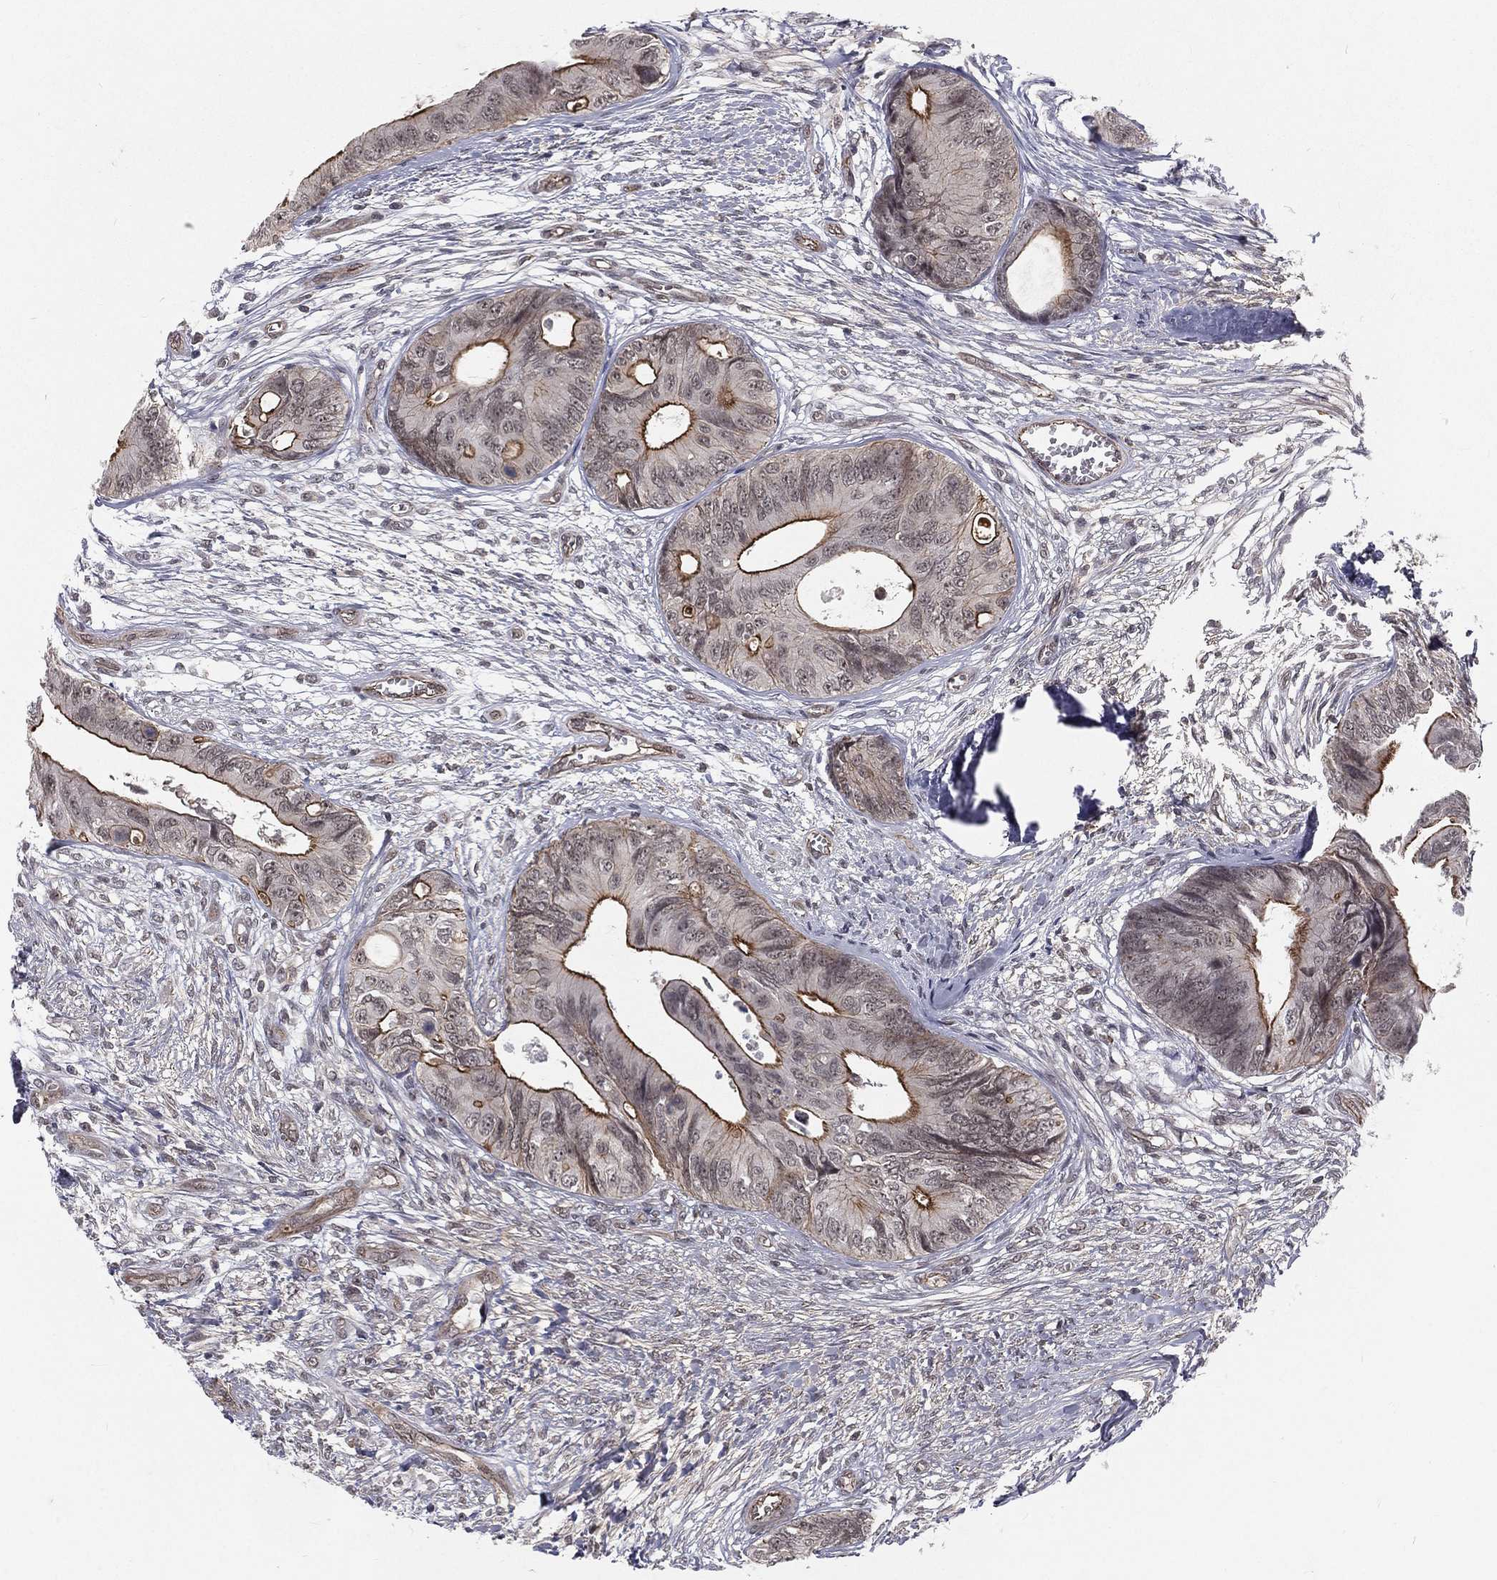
{"staining": {"intensity": "strong", "quantity": "<25%", "location": "cytoplasmic/membranous"}, "tissue": "colorectal cancer", "cell_type": "Tumor cells", "image_type": "cancer", "snomed": [{"axis": "morphology", "description": "Normal tissue, NOS"}, {"axis": "morphology", "description": "Adenocarcinoma, NOS"}, {"axis": "topography", "description": "Colon"}], "caption": "High-magnification brightfield microscopy of colorectal adenocarcinoma stained with DAB (3,3'-diaminobenzidine) (brown) and counterstained with hematoxylin (blue). tumor cells exhibit strong cytoplasmic/membranous positivity is seen in about<25% of cells.", "gene": "MORC2", "patient": {"sex": "male", "age": 65}}